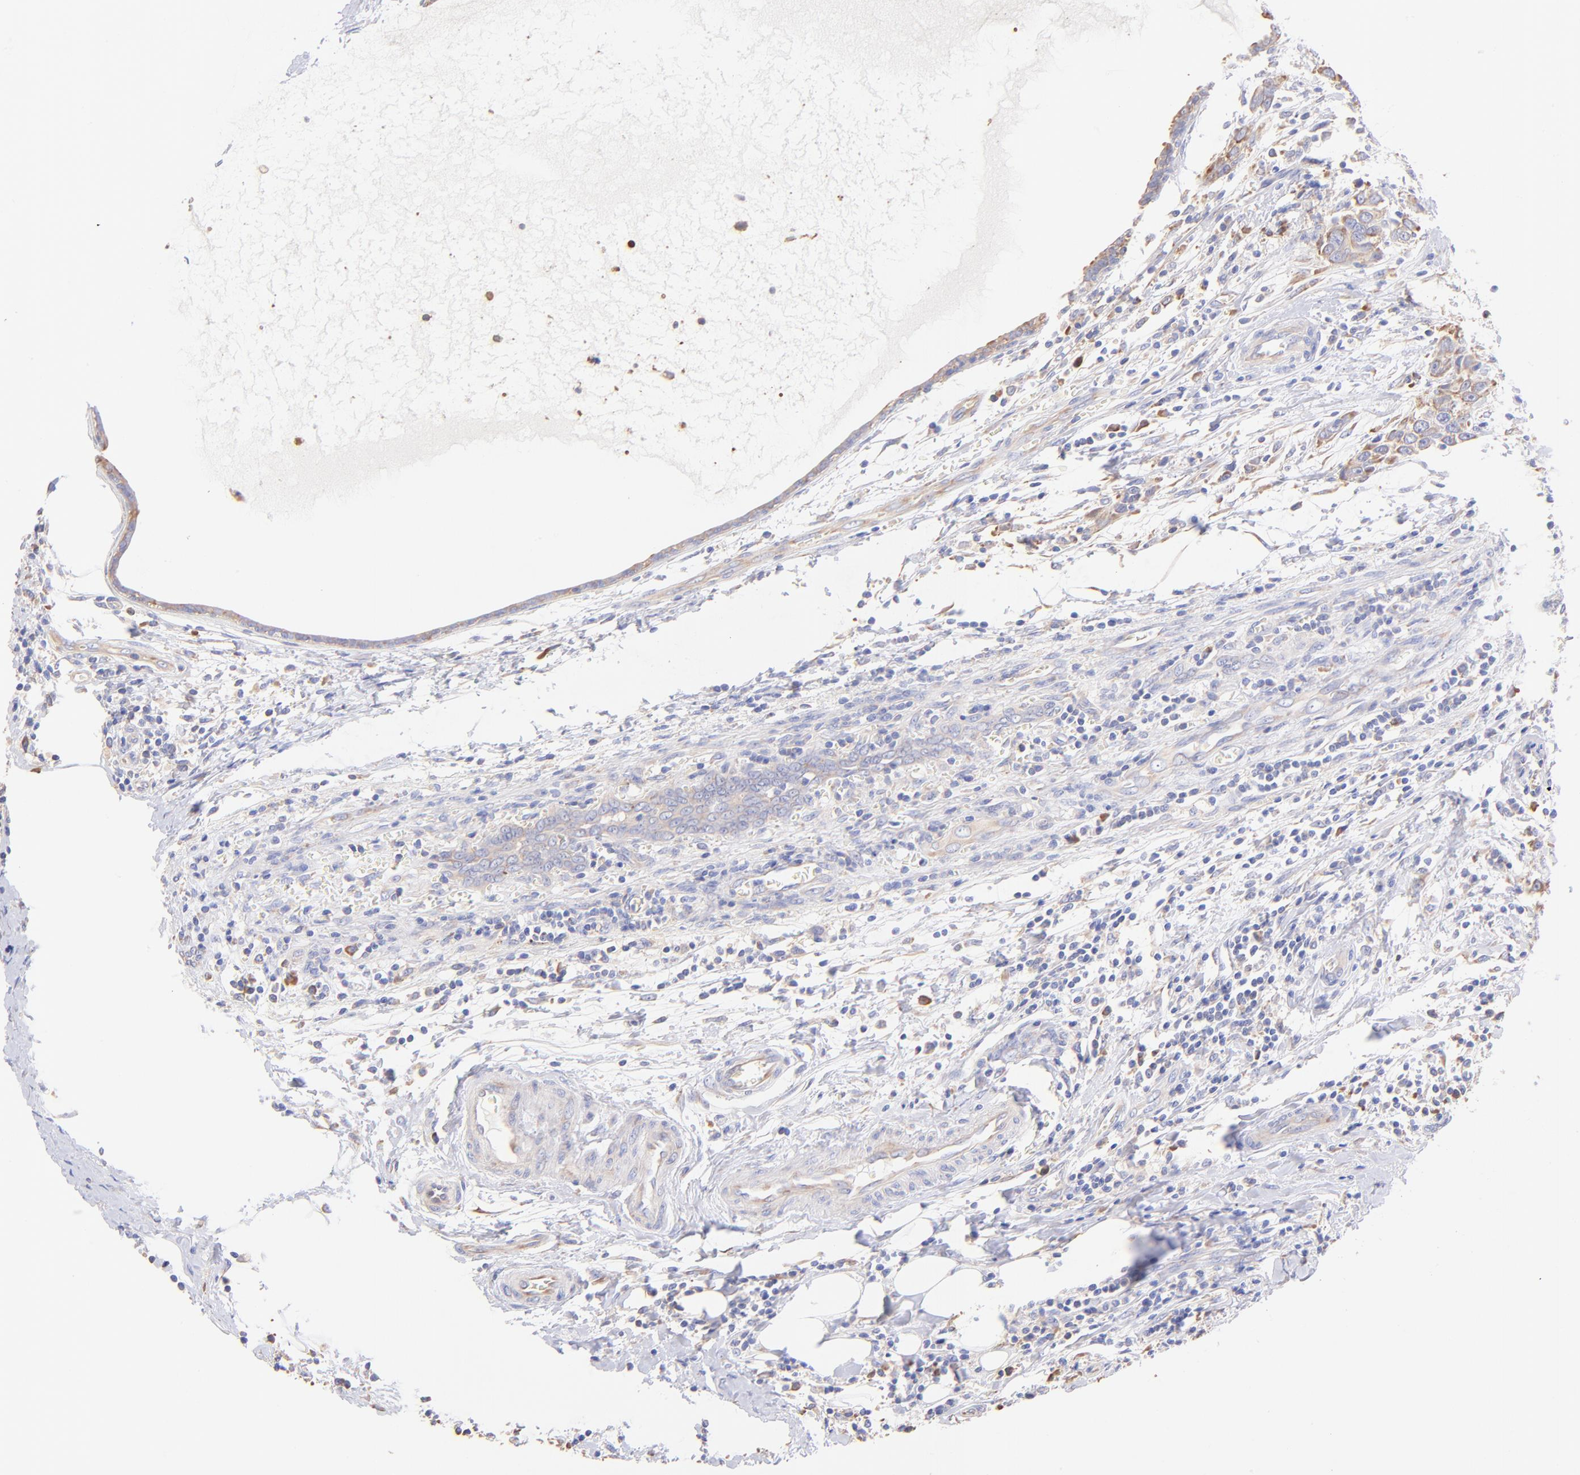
{"staining": {"intensity": "weak", "quantity": "25%-75%", "location": "cytoplasmic/membranous"}, "tissue": "breast cancer", "cell_type": "Tumor cells", "image_type": "cancer", "snomed": [{"axis": "morphology", "description": "Duct carcinoma"}, {"axis": "topography", "description": "Breast"}], "caption": "This is a micrograph of immunohistochemistry staining of invasive ductal carcinoma (breast), which shows weak expression in the cytoplasmic/membranous of tumor cells.", "gene": "RPL30", "patient": {"sex": "female", "age": 50}}